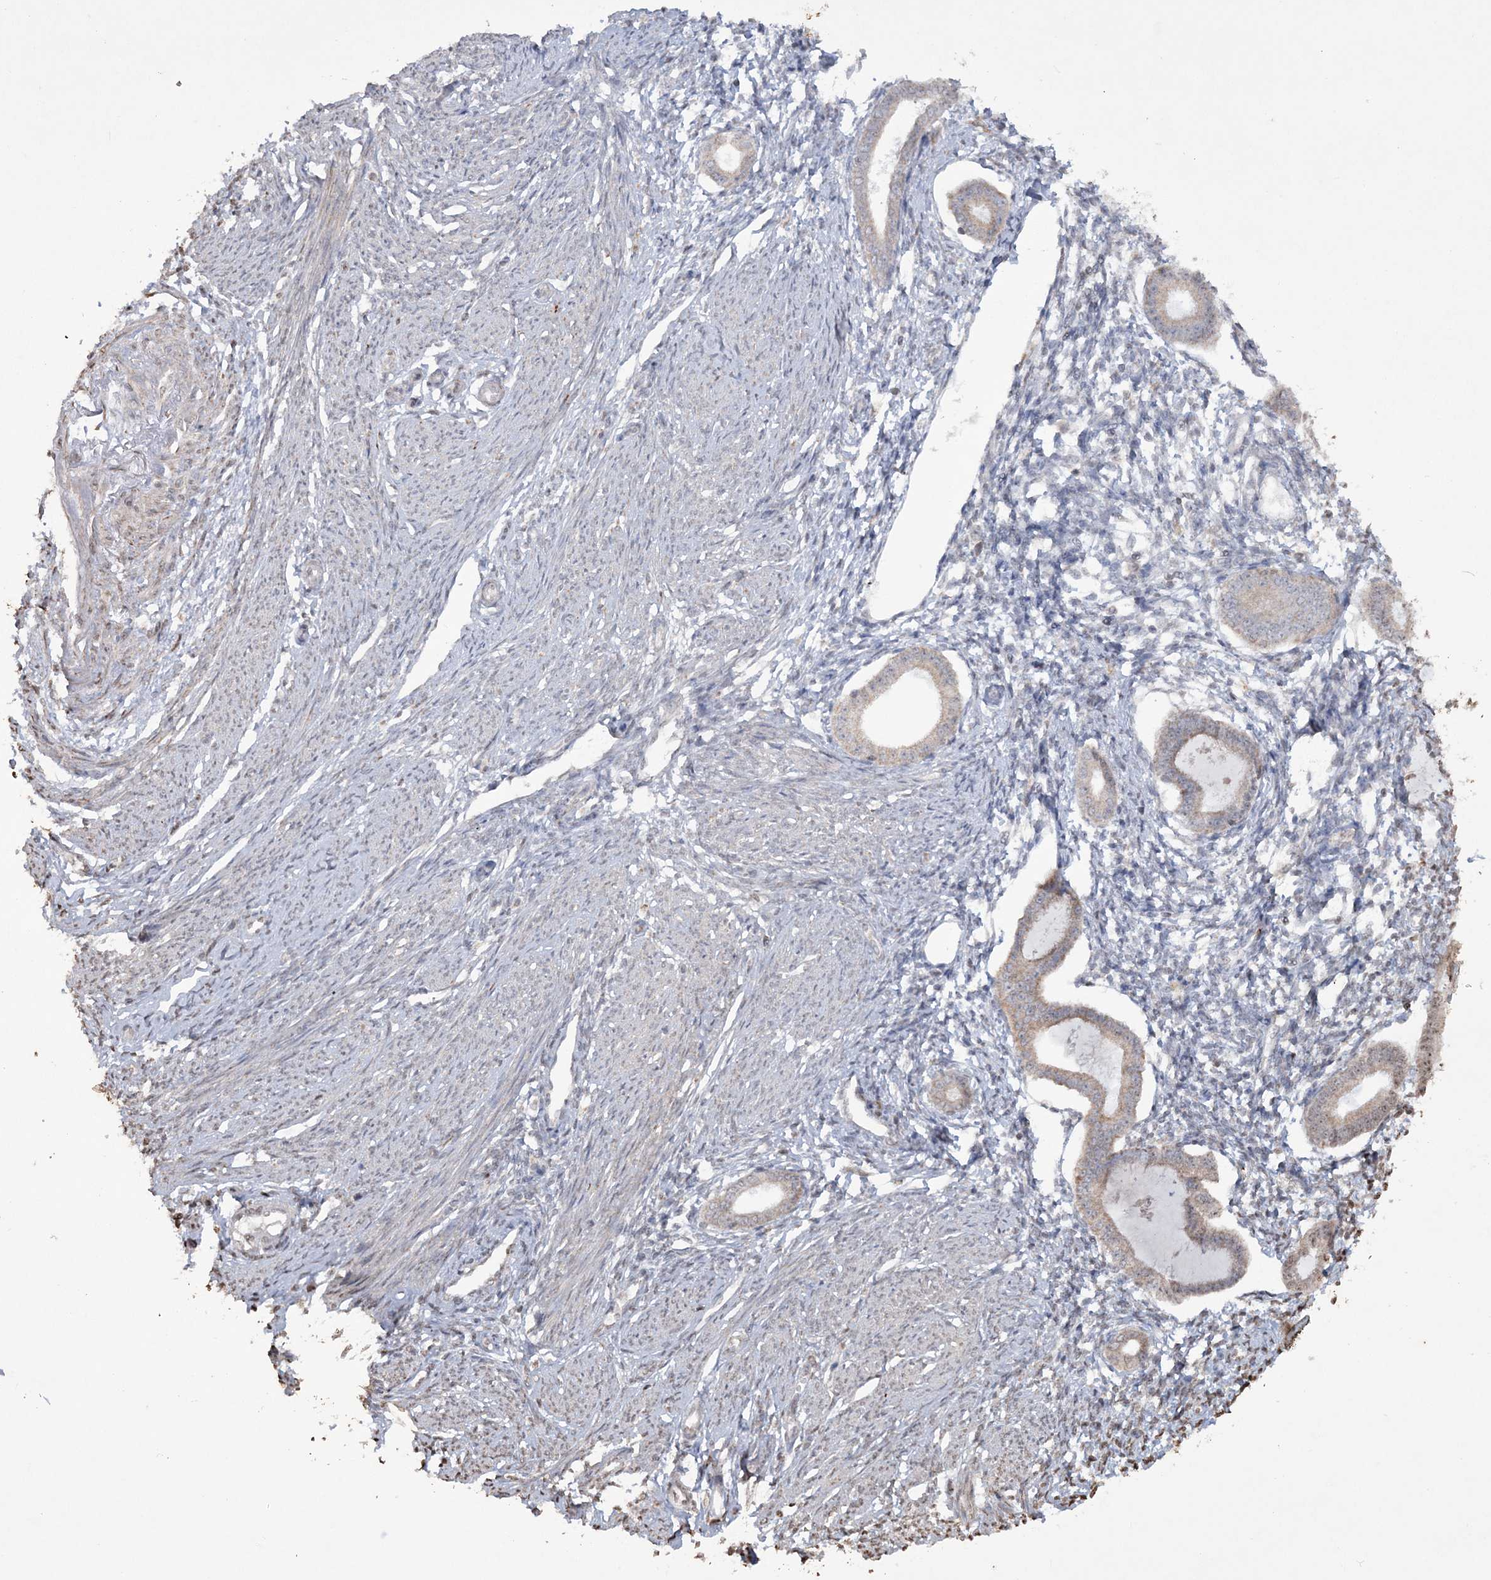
{"staining": {"intensity": "negative", "quantity": "none", "location": "none"}, "tissue": "endometrium", "cell_type": "Cells in endometrial stroma", "image_type": "normal", "snomed": [{"axis": "morphology", "description": "Normal tissue, NOS"}, {"axis": "topography", "description": "Endometrium"}], "caption": "Immunohistochemical staining of normal human endometrium demonstrates no significant staining in cells in endometrial stroma.", "gene": "TTC7A", "patient": {"sex": "female", "age": 56}}